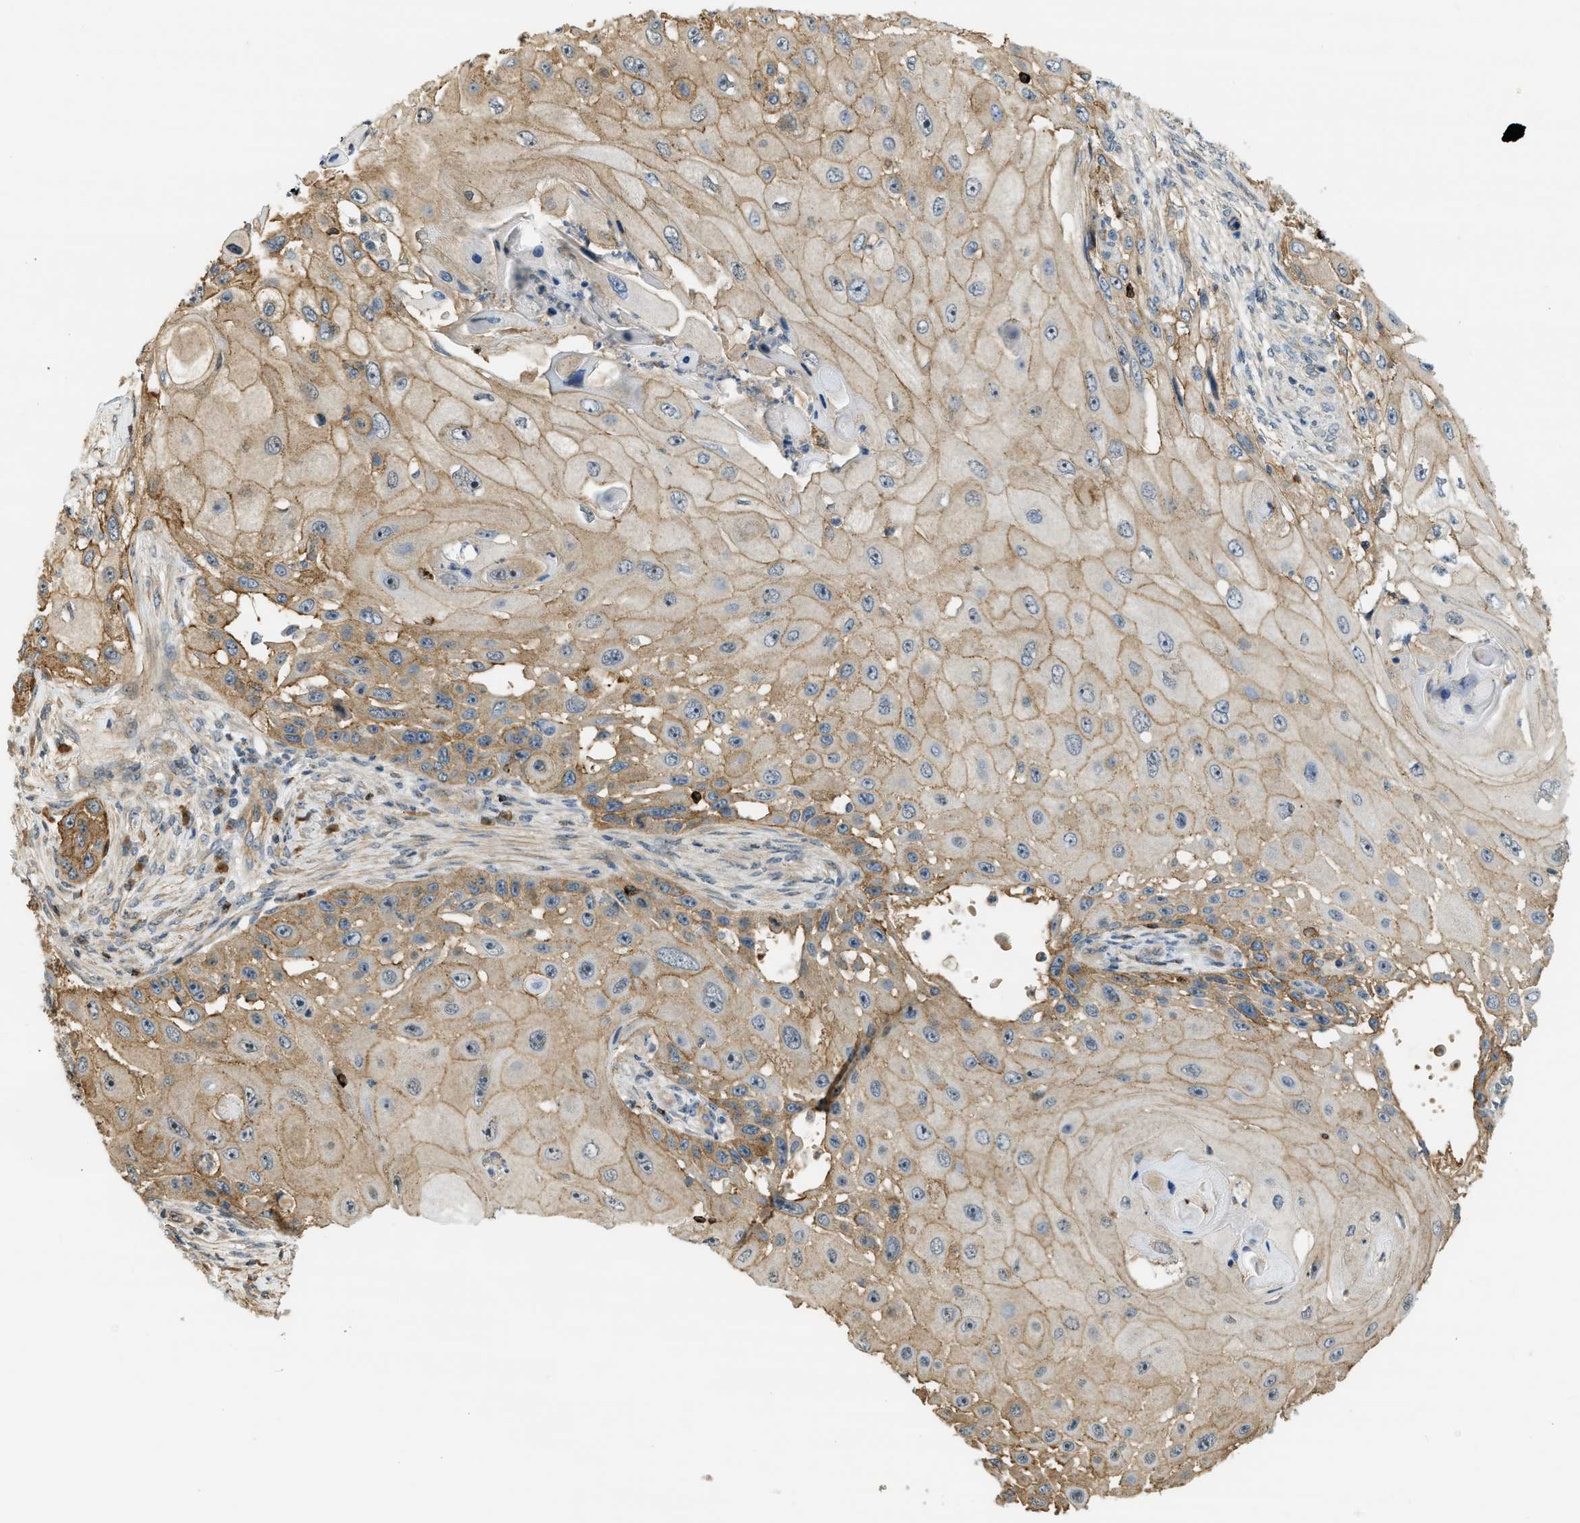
{"staining": {"intensity": "moderate", "quantity": ">75%", "location": "cytoplasmic/membranous"}, "tissue": "skin cancer", "cell_type": "Tumor cells", "image_type": "cancer", "snomed": [{"axis": "morphology", "description": "Squamous cell carcinoma, NOS"}, {"axis": "topography", "description": "Skin"}], "caption": "This image demonstrates immunohistochemistry (IHC) staining of skin squamous cell carcinoma, with medium moderate cytoplasmic/membranous expression in approximately >75% of tumor cells.", "gene": "KIAA1671", "patient": {"sex": "female", "age": 44}}